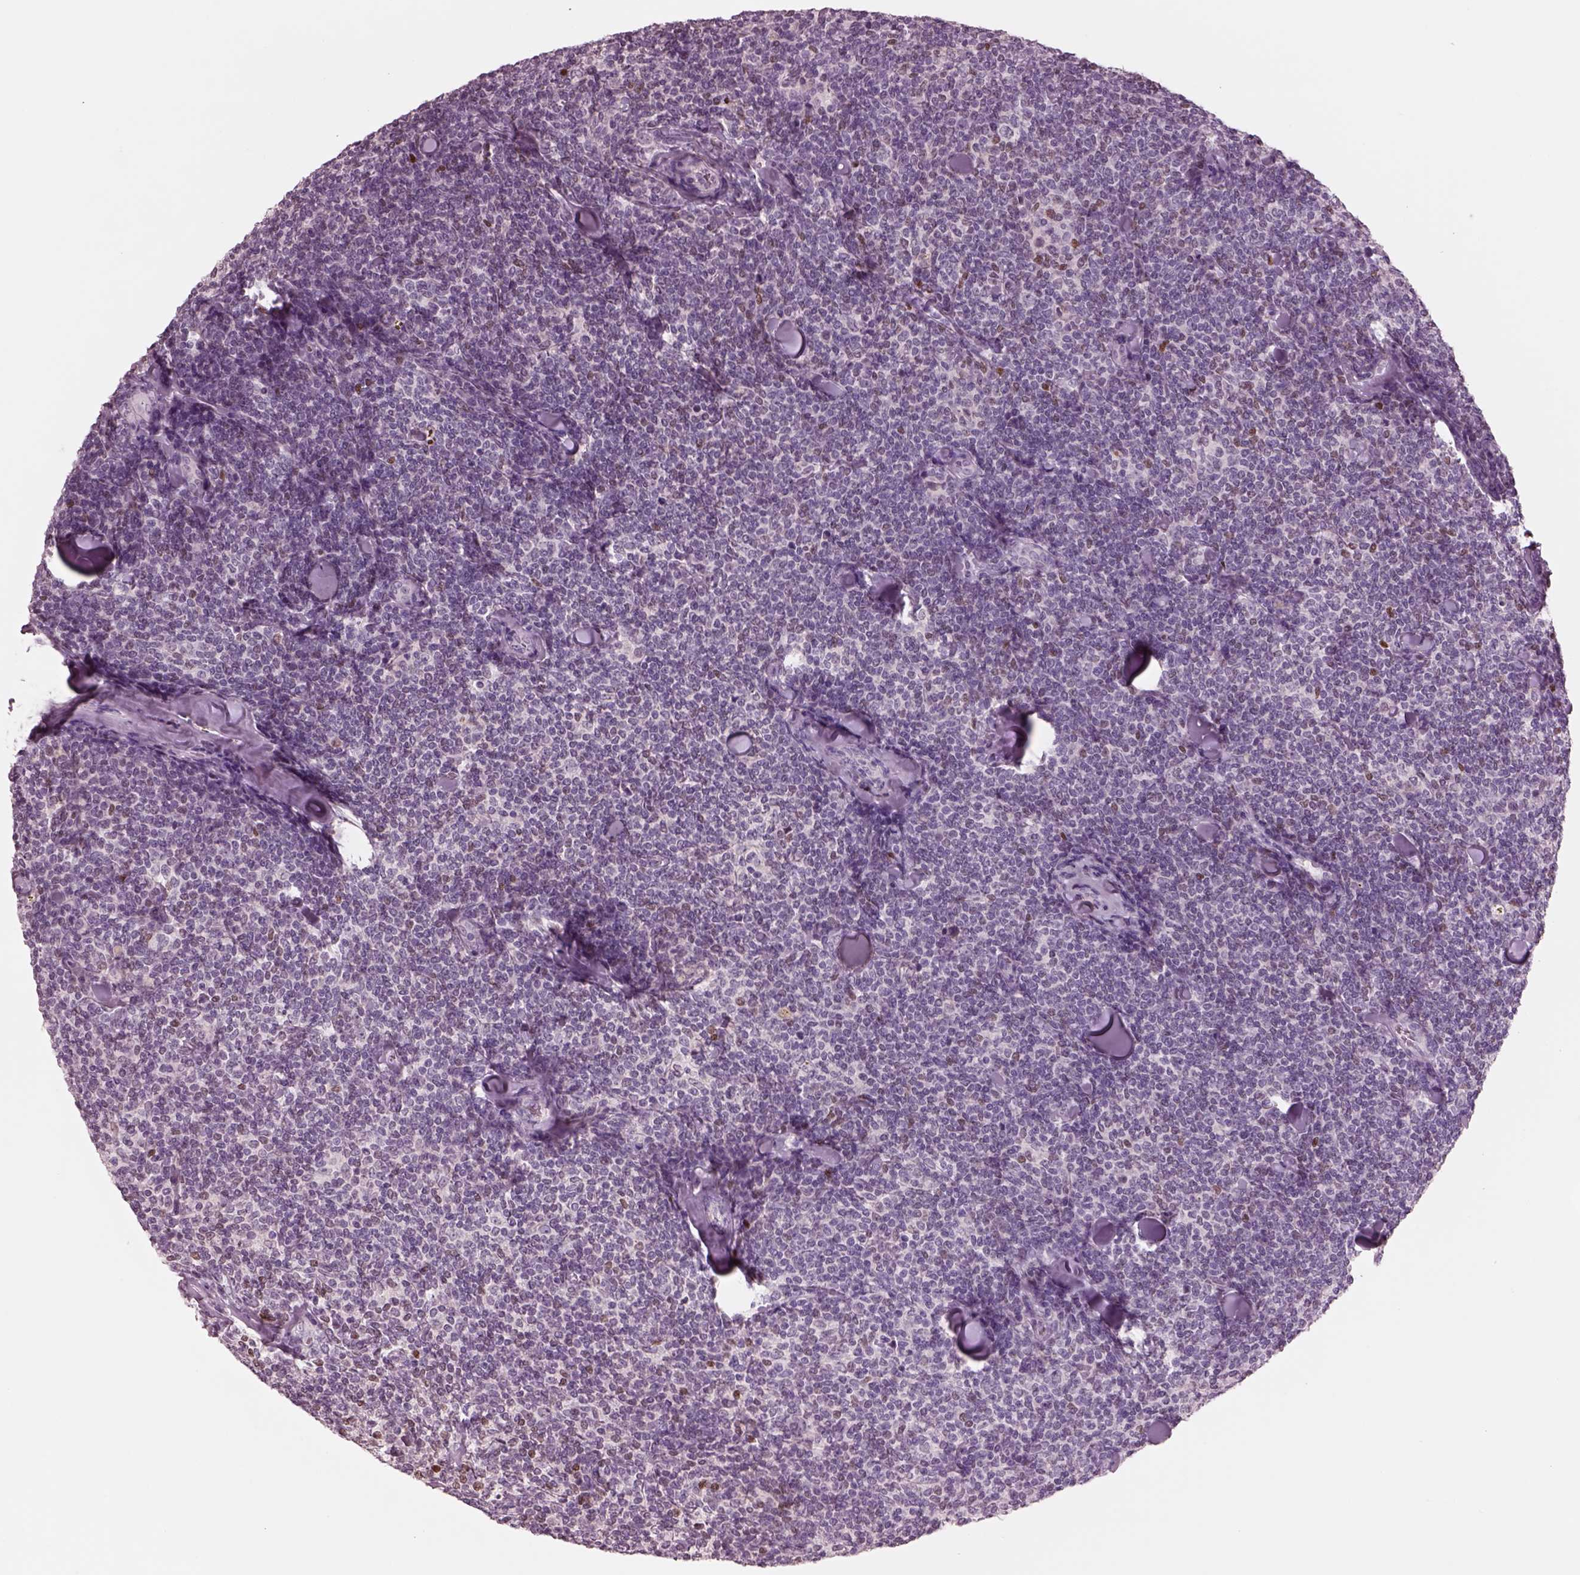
{"staining": {"intensity": "negative", "quantity": "none", "location": "none"}, "tissue": "lymphoma", "cell_type": "Tumor cells", "image_type": "cancer", "snomed": [{"axis": "morphology", "description": "Malignant lymphoma, non-Hodgkin's type, Low grade"}, {"axis": "topography", "description": "Lymph node"}], "caption": "A high-resolution photomicrograph shows IHC staining of lymphoma, which reveals no significant positivity in tumor cells. Brightfield microscopy of immunohistochemistry (IHC) stained with DAB (3,3'-diaminobenzidine) (brown) and hematoxylin (blue), captured at high magnification.", "gene": "SOX9", "patient": {"sex": "female", "age": 56}}